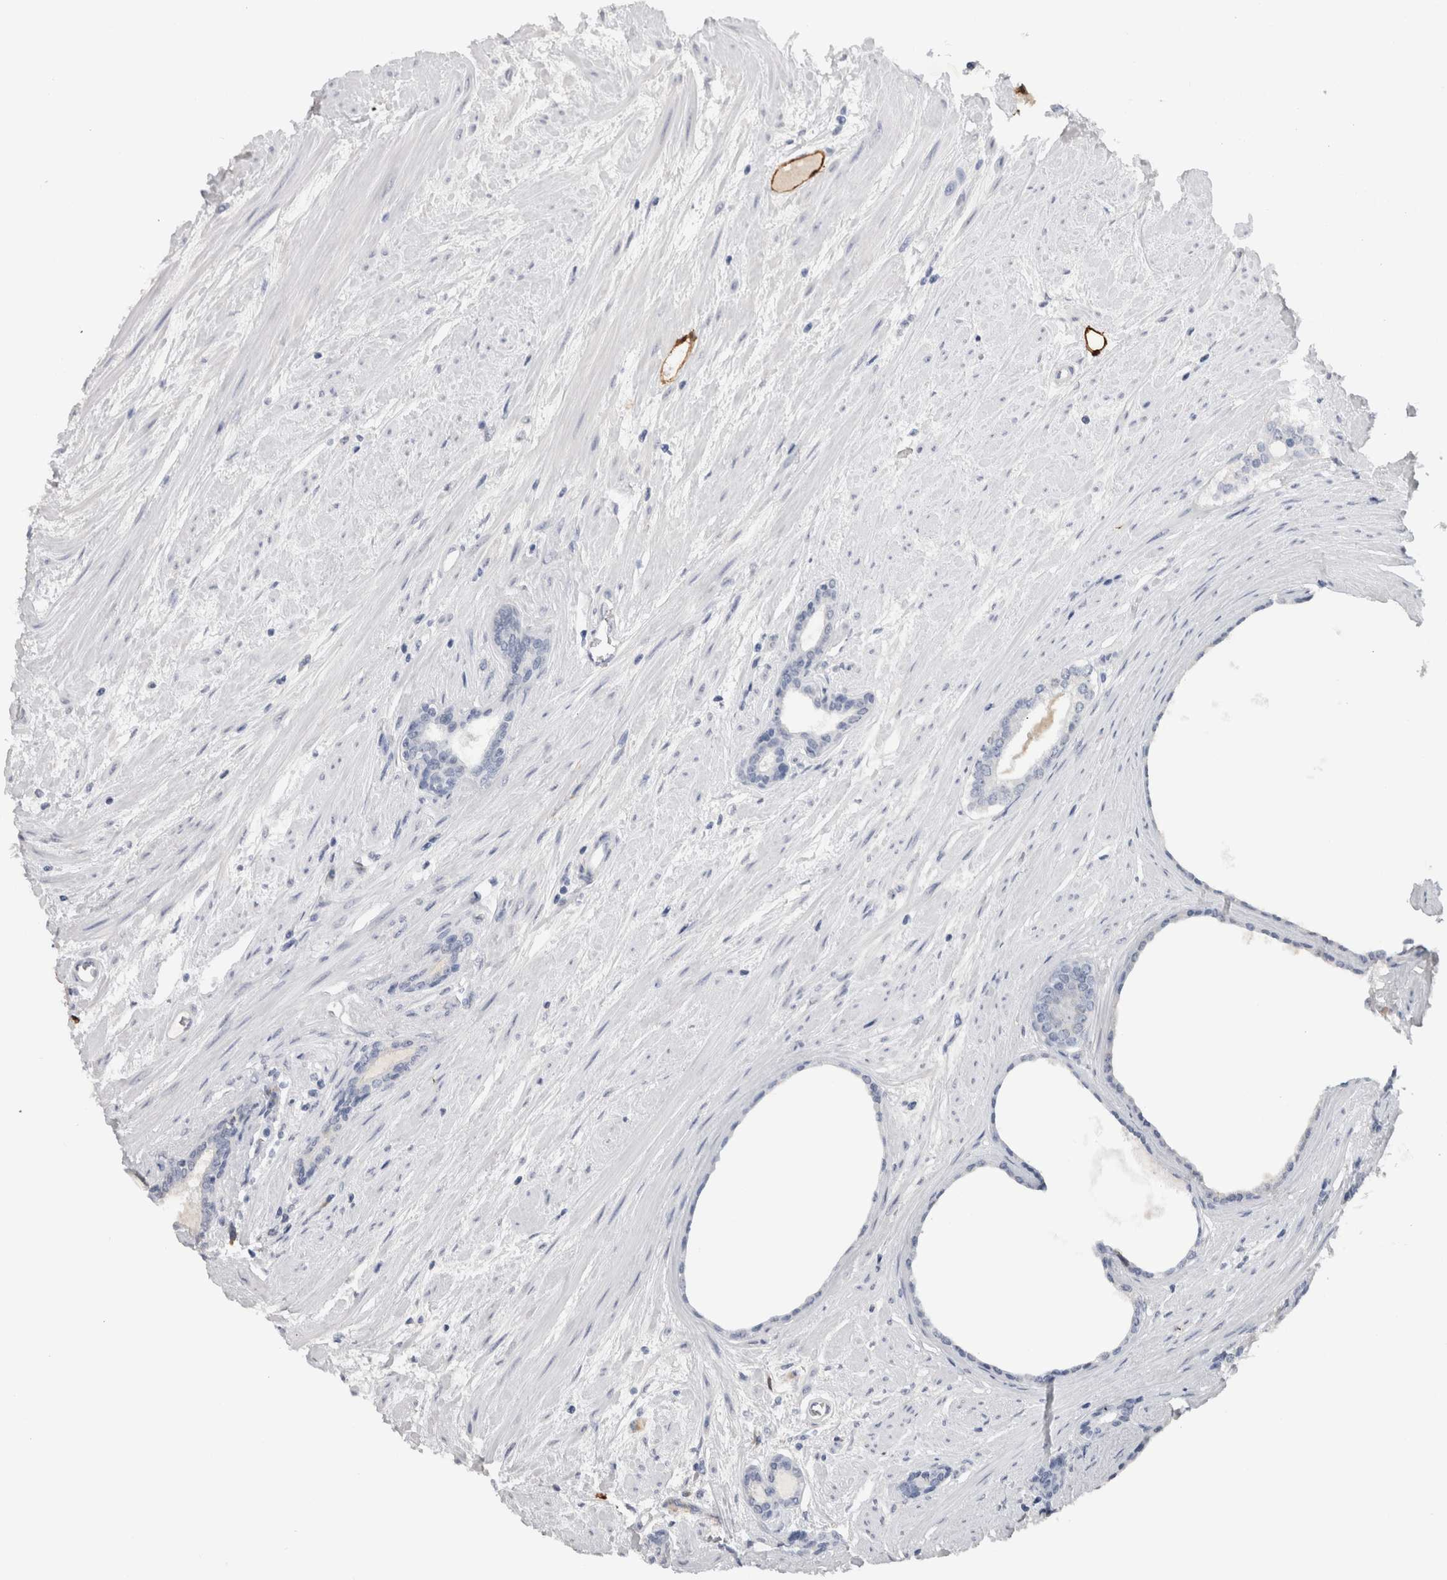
{"staining": {"intensity": "negative", "quantity": "none", "location": "none"}, "tissue": "prostate cancer", "cell_type": "Tumor cells", "image_type": "cancer", "snomed": [{"axis": "morphology", "description": "Adenocarcinoma, Low grade"}, {"axis": "topography", "description": "Prostate"}], "caption": "High power microscopy histopathology image of an immunohistochemistry (IHC) image of low-grade adenocarcinoma (prostate), revealing no significant staining in tumor cells. (DAB immunohistochemistry (IHC) visualized using brightfield microscopy, high magnification).", "gene": "FABP4", "patient": {"sex": "male", "age": 60}}